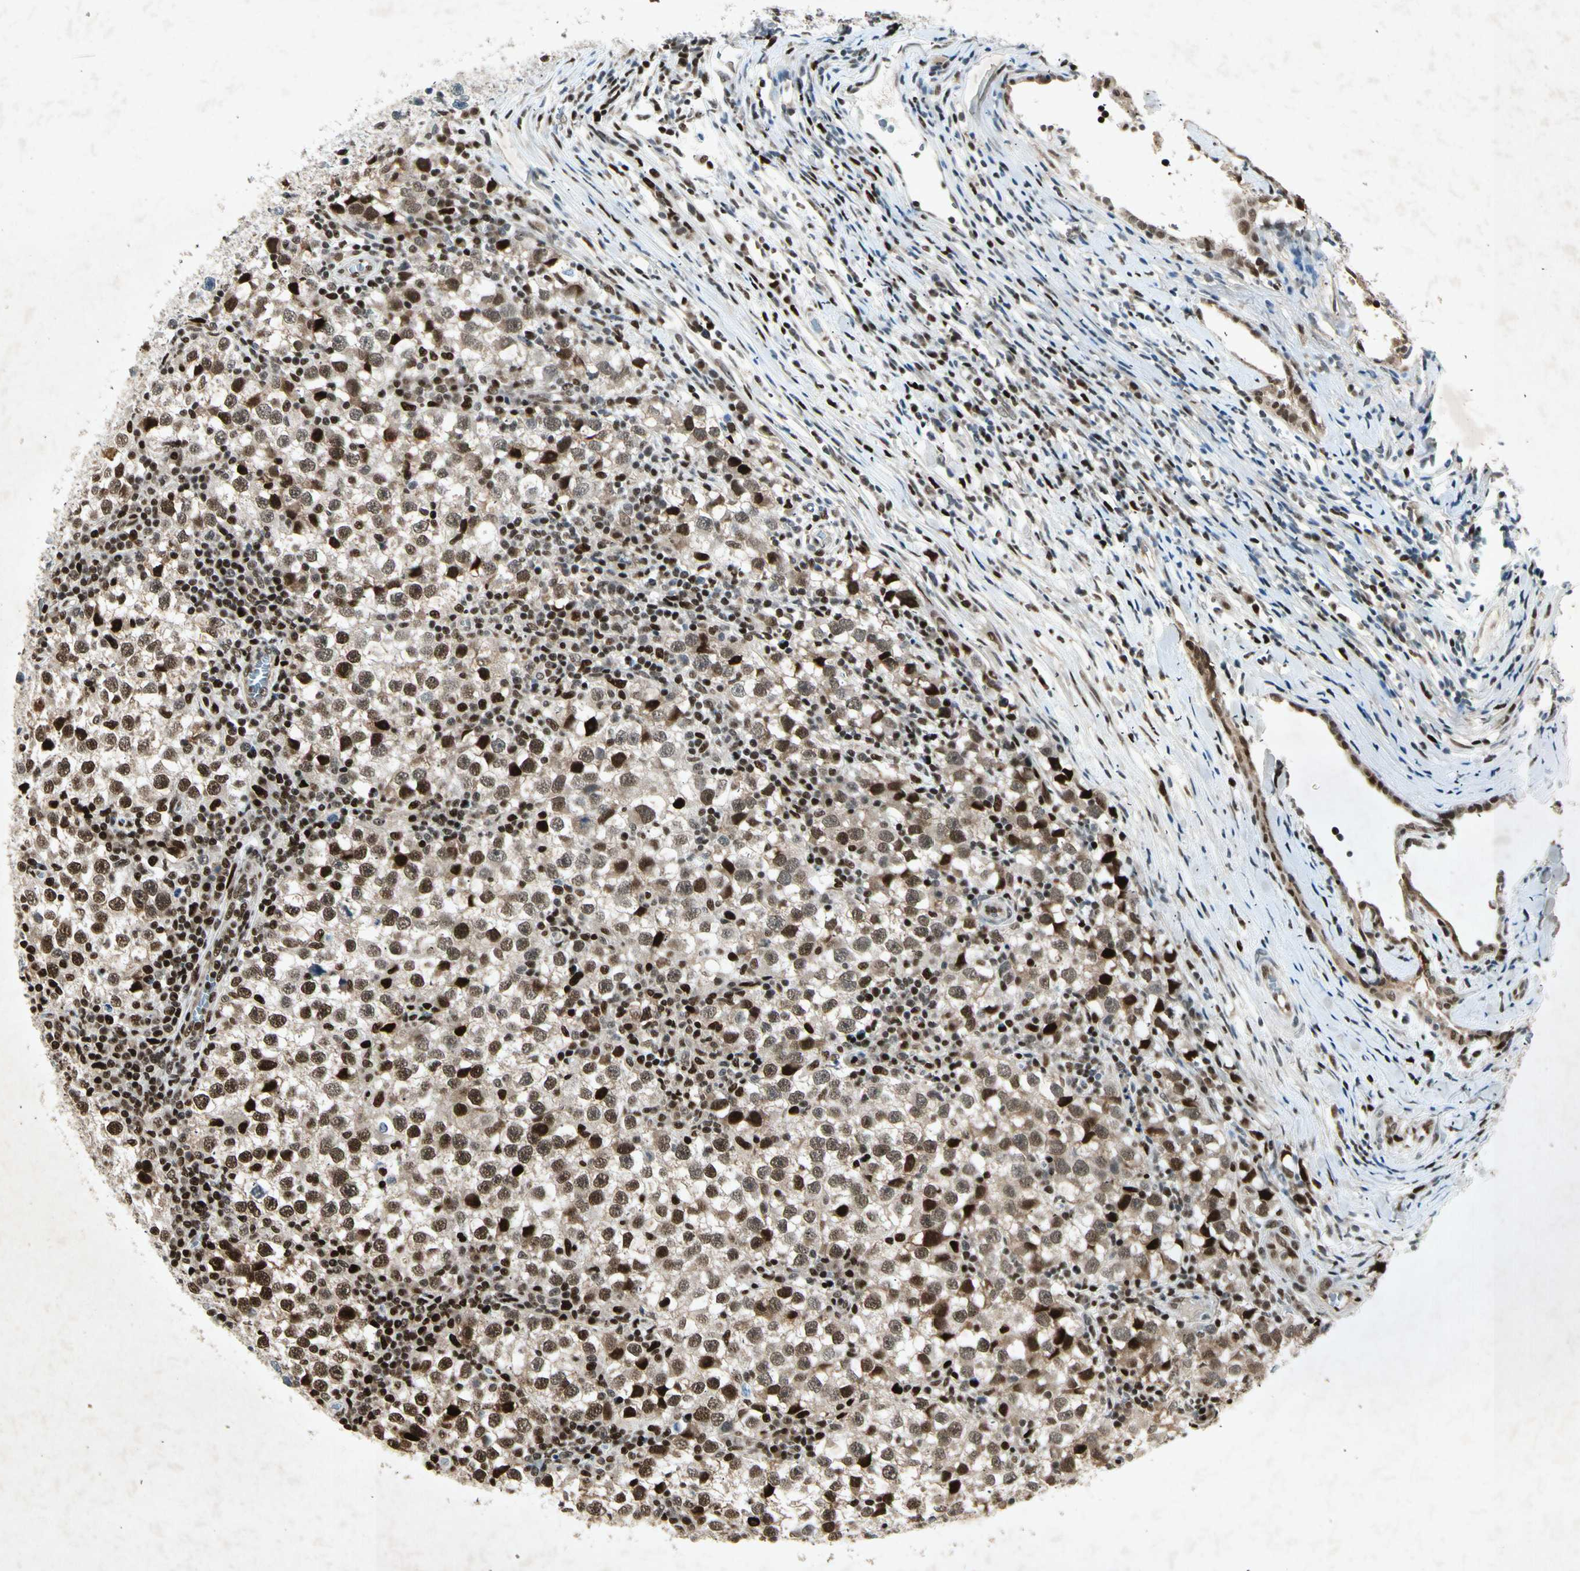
{"staining": {"intensity": "strong", "quantity": ">75%", "location": "nuclear"}, "tissue": "testis cancer", "cell_type": "Tumor cells", "image_type": "cancer", "snomed": [{"axis": "morphology", "description": "Seminoma, NOS"}, {"axis": "topography", "description": "Testis"}], "caption": "Seminoma (testis) stained with IHC exhibits strong nuclear staining in approximately >75% of tumor cells.", "gene": "RNF43", "patient": {"sex": "male", "age": 65}}